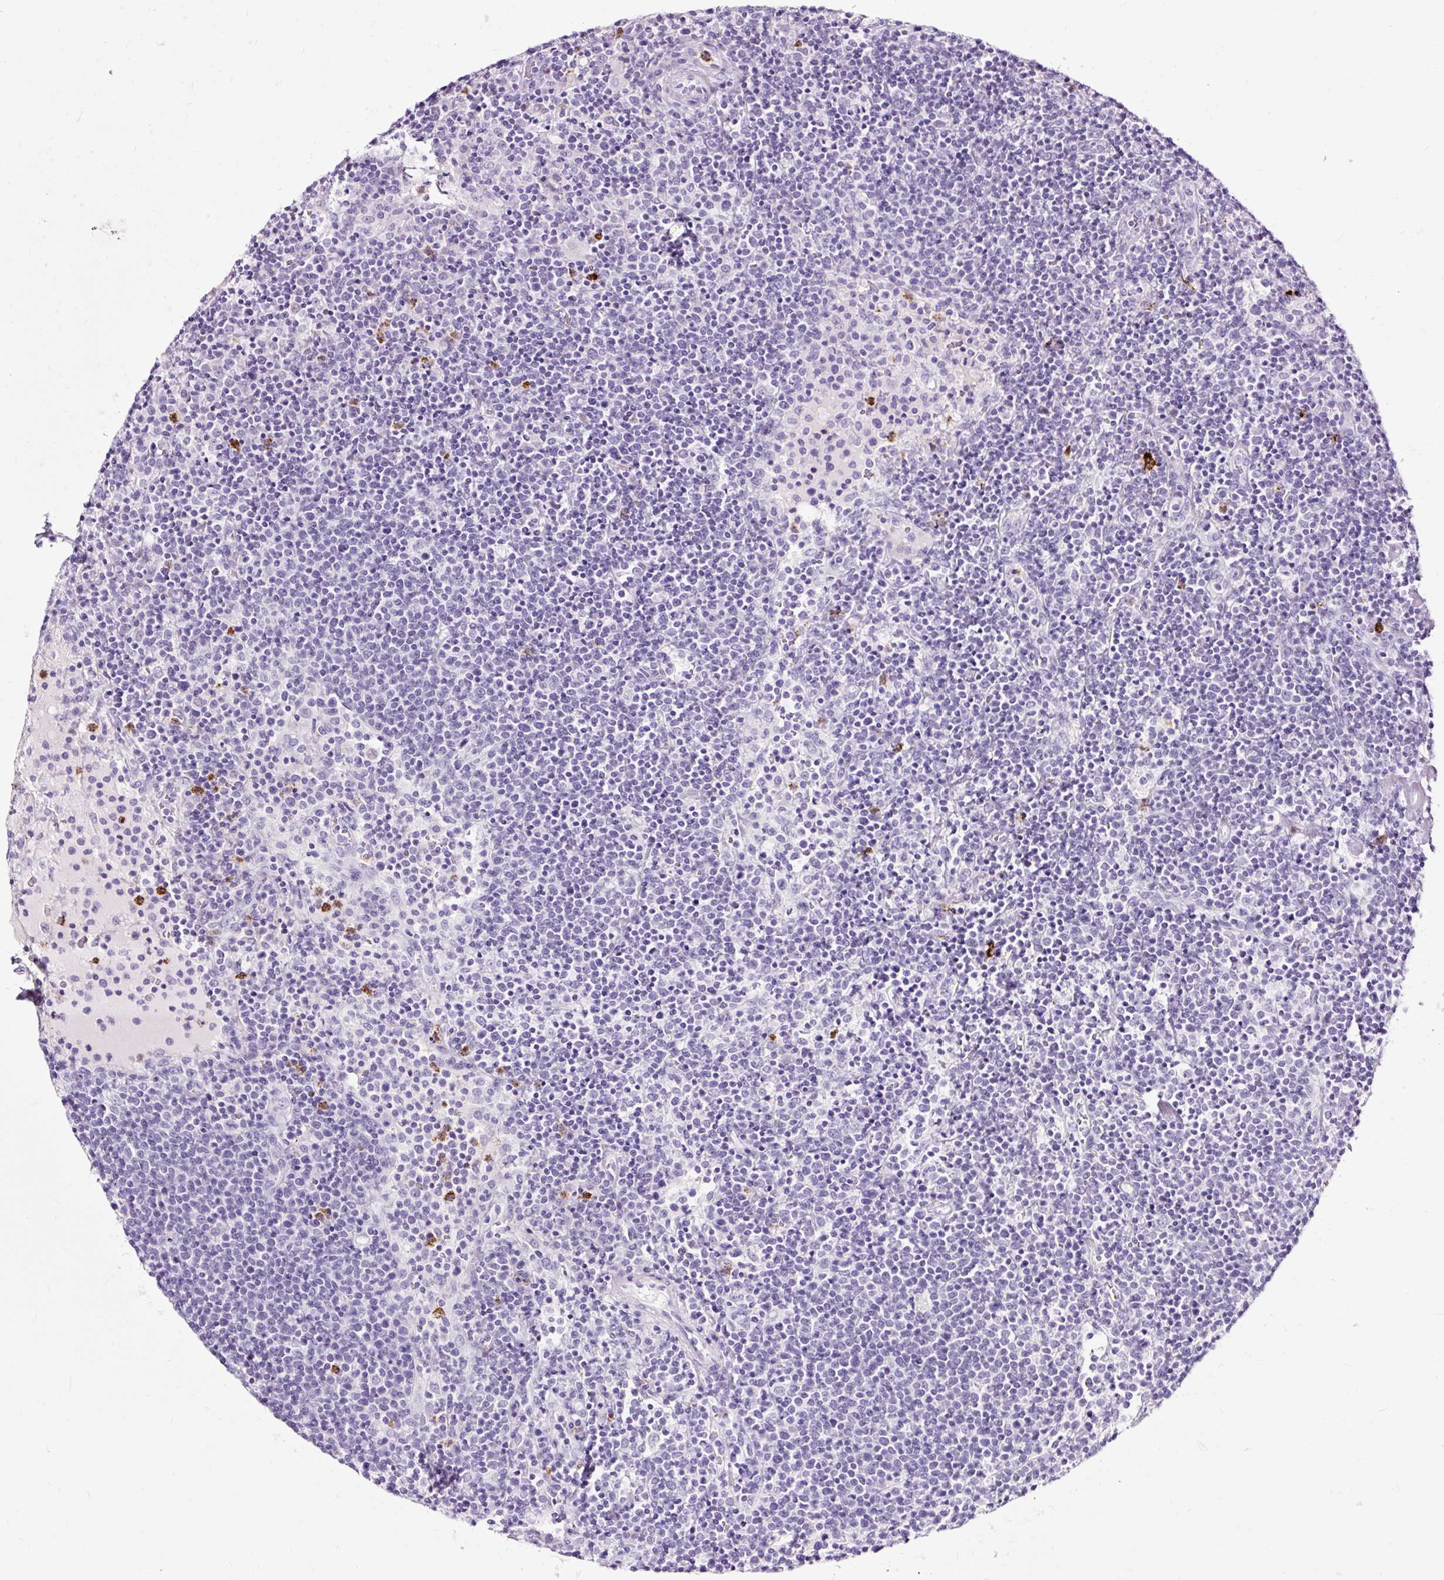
{"staining": {"intensity": "negative", "quantity": "none", "location": "none"}, "tissue": "lymphoma", "cell_type": "Tumor cells", "image_type": "cancer", "snomed": [{"axis": "morphology", "description": "Malignant lymphoma, non-Hodgkin's type, High grade"}, {"axis": "topography", "description": "Lymph node"}], "caption": "Tumor cells are negative for brown protein staining in malignant lymphoma, non-Hodgkin's type (high-grade).", "gene": "SLC7A8", "patient": {"sex": "male", "age": 61}}